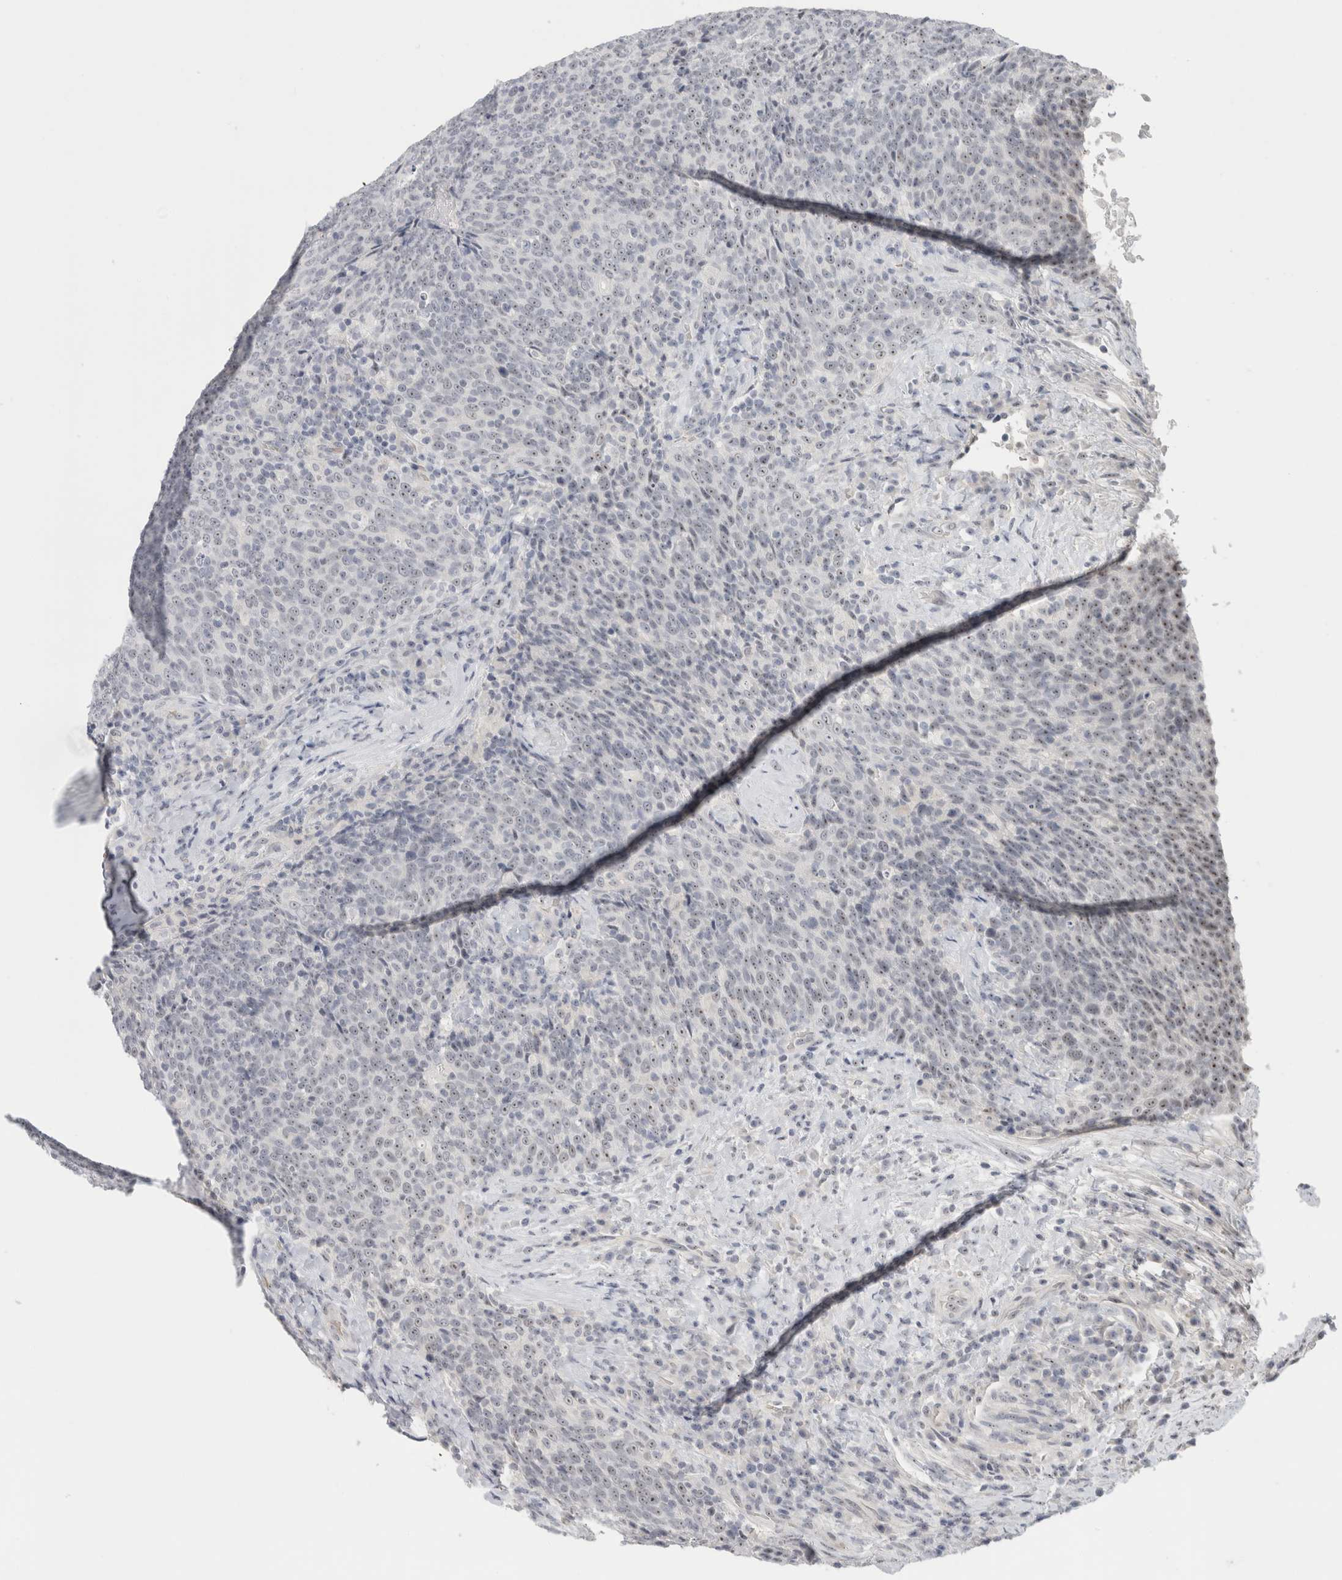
{"staining": {"intensity": "negative", "quantity": "none", "location": "none"}, "tissue": "head and neck cancer", "cell_type": "Tumor cells", "image_type": "cancer", "snomed": [{"axis": "morphology", "description": "Squamous cell carcinoma, NOS"}, {"axis": "morphology", "description": "Squamous cell carcinoma, metastatic, NOS"}, {"axis": "topography", "description": "Lymph node"}, {"axis": "topography", "description": "Head-Neck"}], "caption": "Tumor cells are negative for brown protein staining in head and neck squamous cell carcinoma. (DAB IHC with hematoxylin counter stain).", "gene": "FMR1NB", "patient": {"sex": "male", "age": 62}}